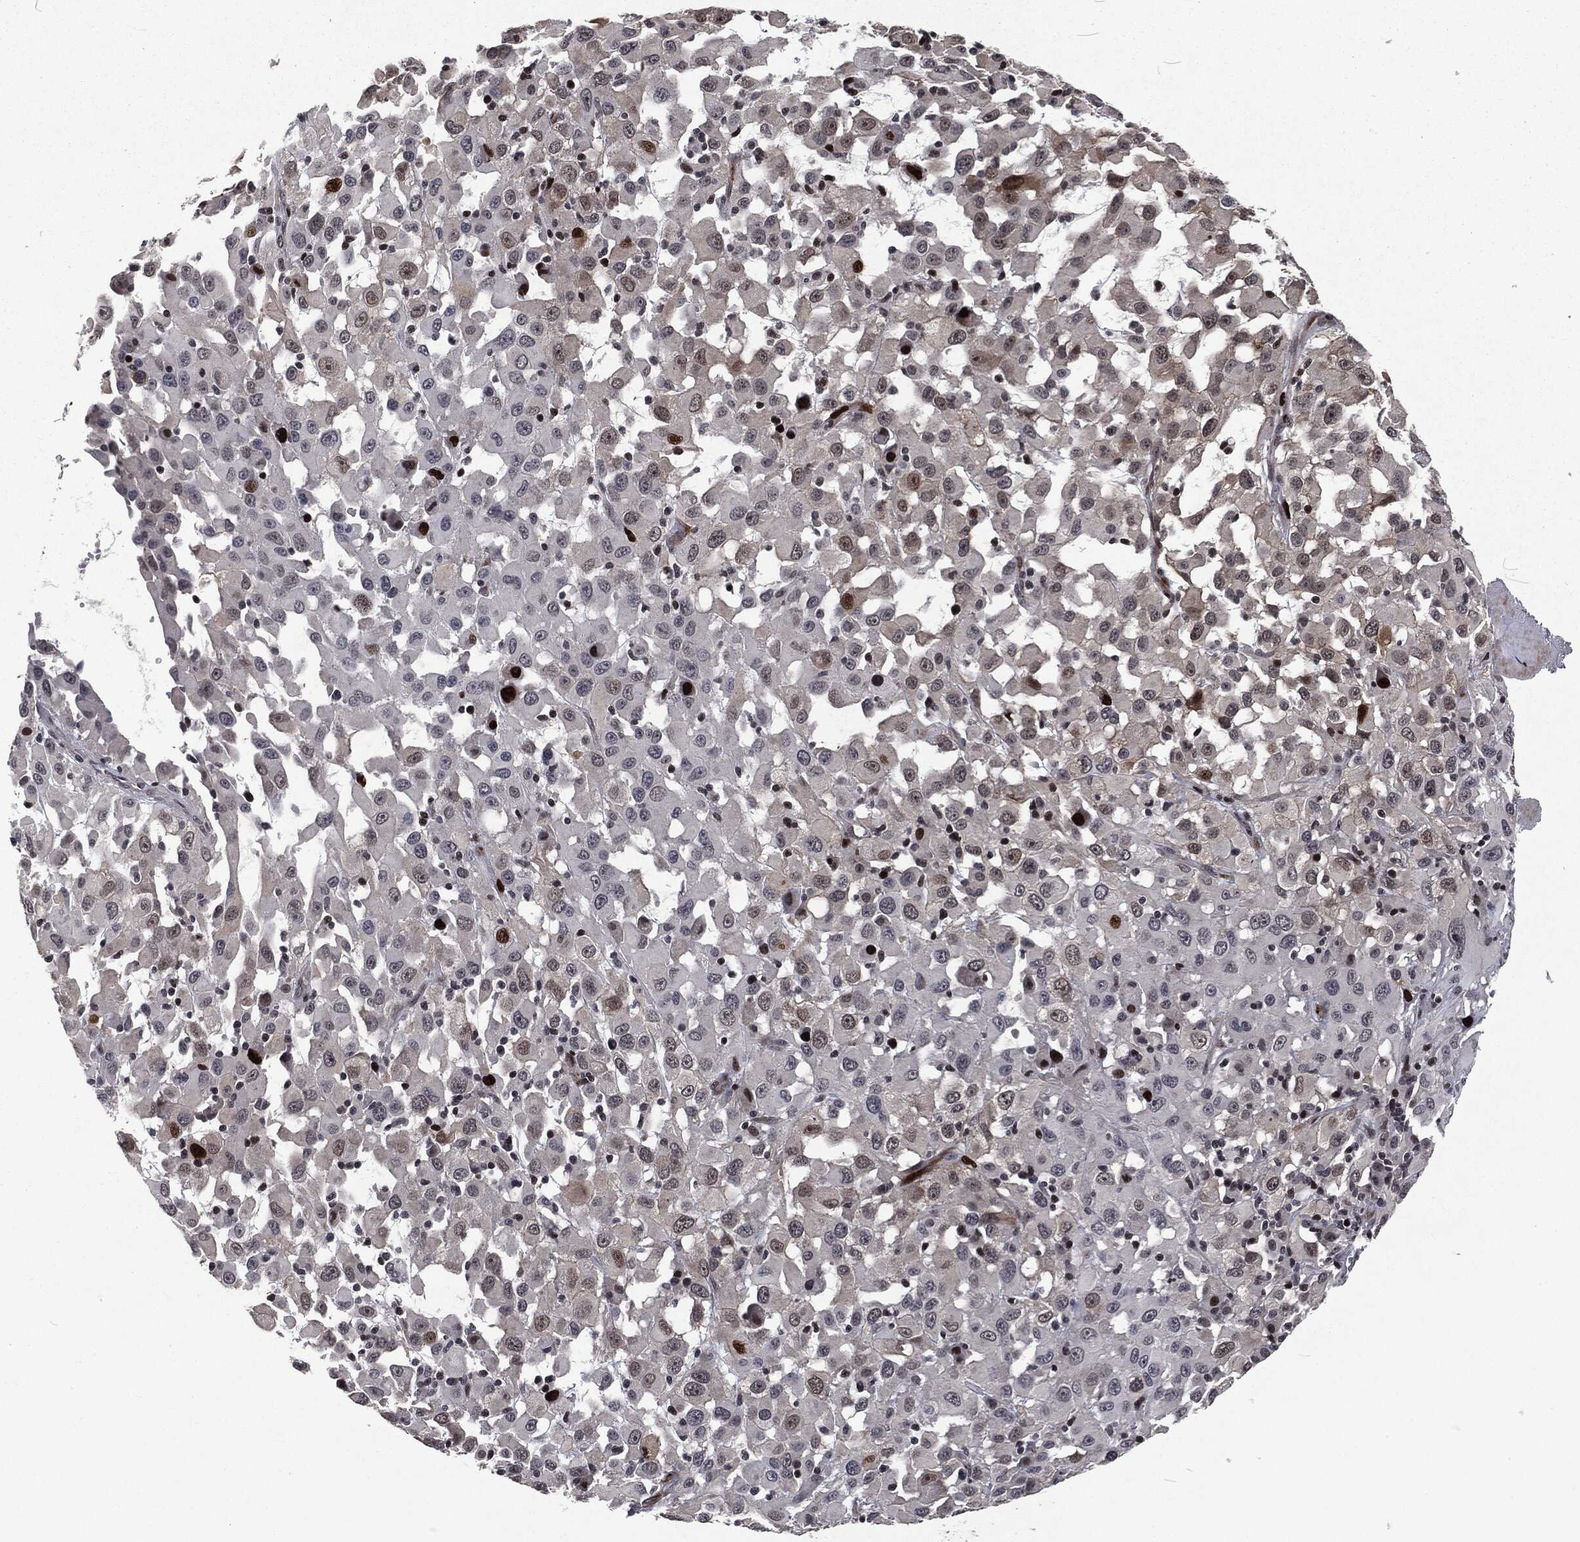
{"staining": {"intensity": "strong", "quantity": "<25%", "location": "nuclear"}, "tissue": "melanoma", "cell_type": "Tumor cells", "image_type": "cancer", "snomed": [{"axis": "morphology", "description": "Malignant melanoma, Metastatic site"}, {"axis": "topography", "description": "Lymph node"}], "caption": "High-magnification brightfield microscopy of malignant melanoma (metastatic site) stained with DAB (3,3'-diaminobenzidine) (brown) and counterstained with hematoxylin (blue). tumor cells exhibit strong nuclear expression is identified in approximately<25% of cells. (DAB (3,3'-diaminobenzidine) IHC, brown staining for protein, blue staining for nuclei).", "gene": "EGFR", "patient": {"sex": "male", "age": 50}}